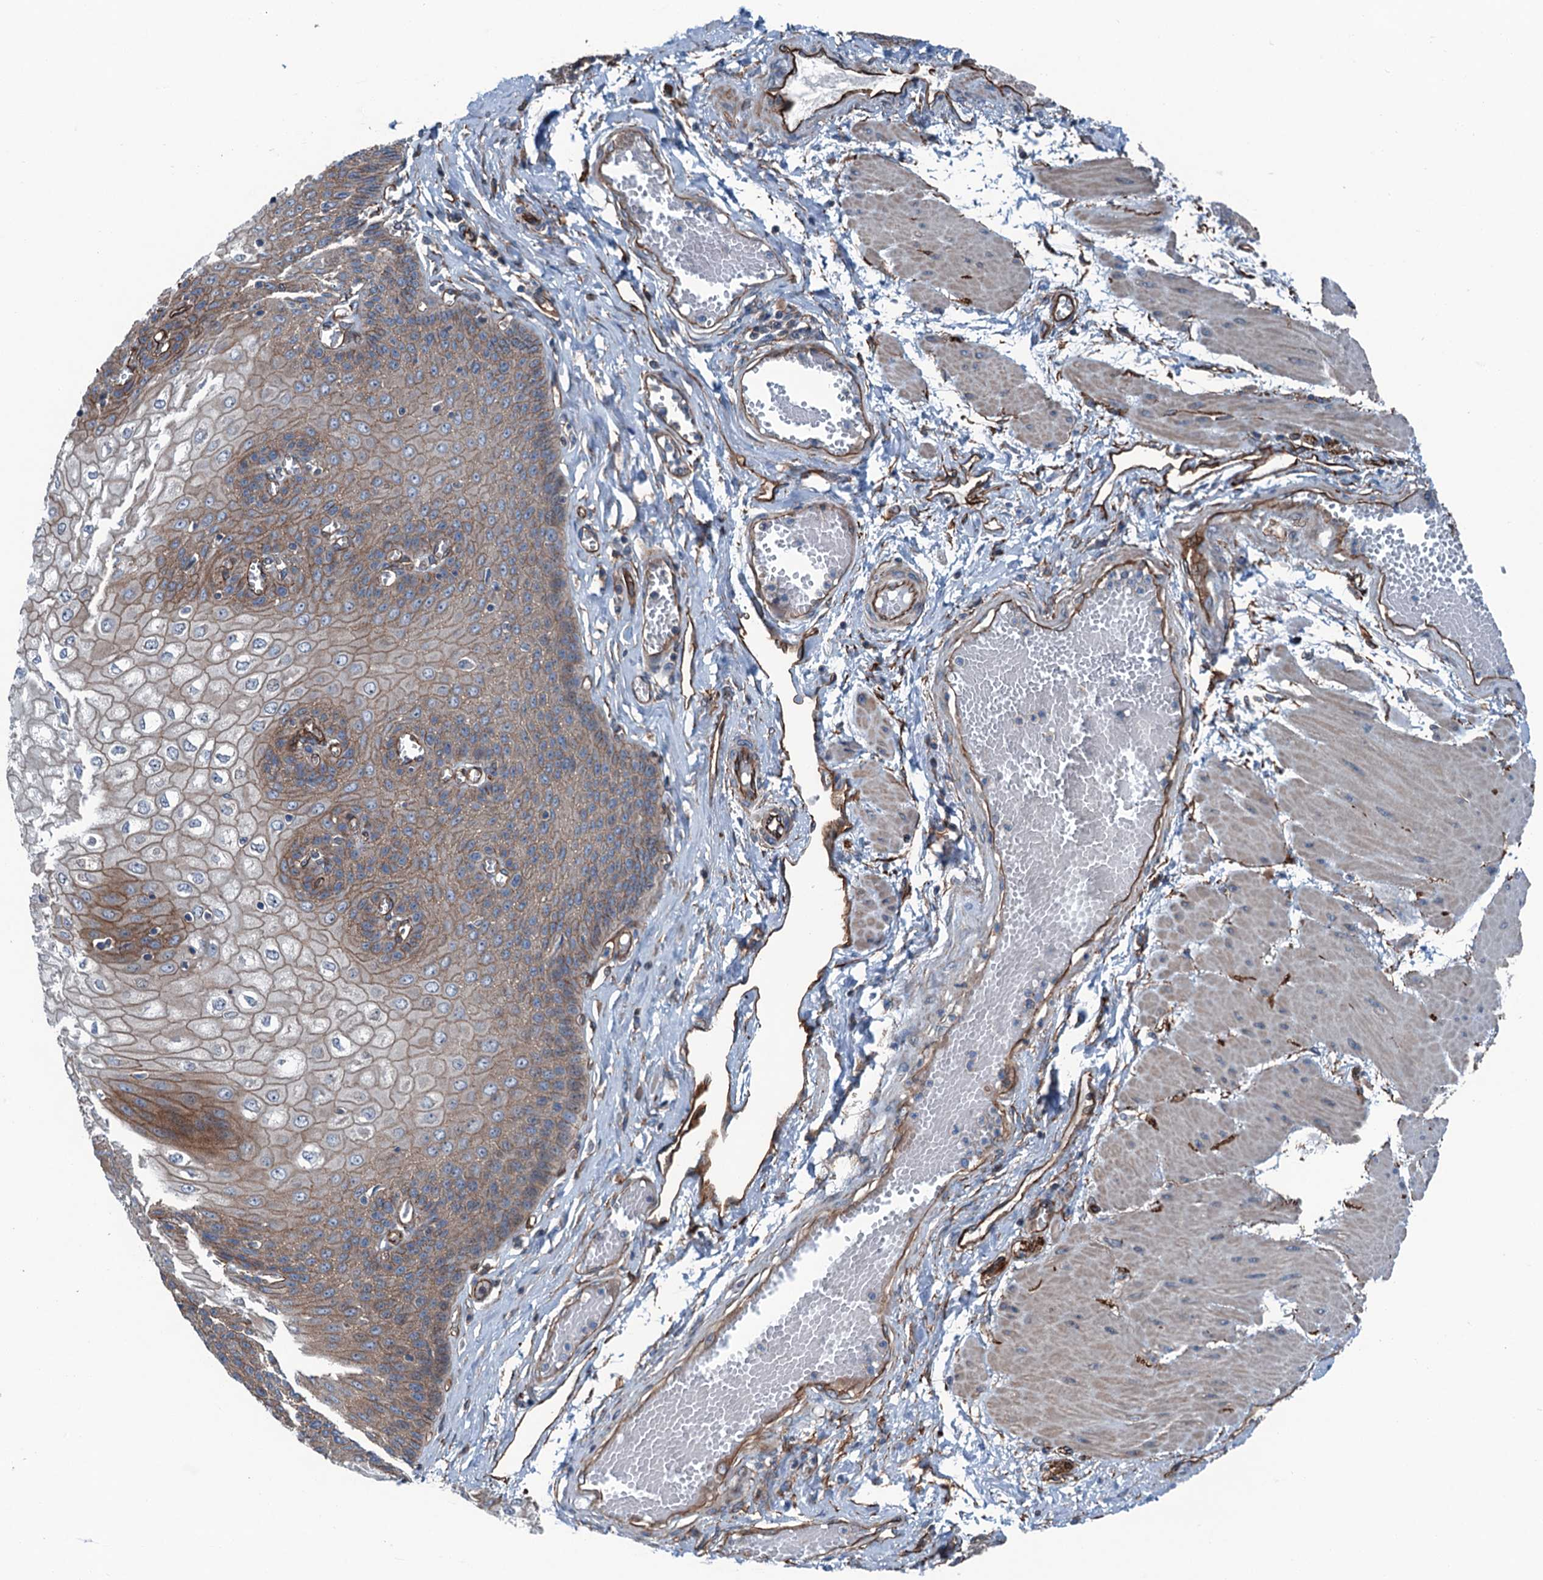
{"staining": {"intensity": "moderate", "quantity": "25%-75%", "location": "cytoplasmic/membranous"}, "tissue": "esophagus", "cell_type": "Squamous epithelial cells", "image_type": "normal", "snomed": [{"axis": "morphology", "description": "Normal tissue, NOS"}, {"axis": "topography", "description": "Esophagus"}], "caption": "DAB (3,3'-diaminobenzidine) immunohistochemical staining of normal human esophagus demonstrates moderate cytoplasmic/membranous protein positivity in about 25%-75% of squamous epithelial cells.", "gene": "NMRAL1", "patient": {"sex": "male", "age": 60}}